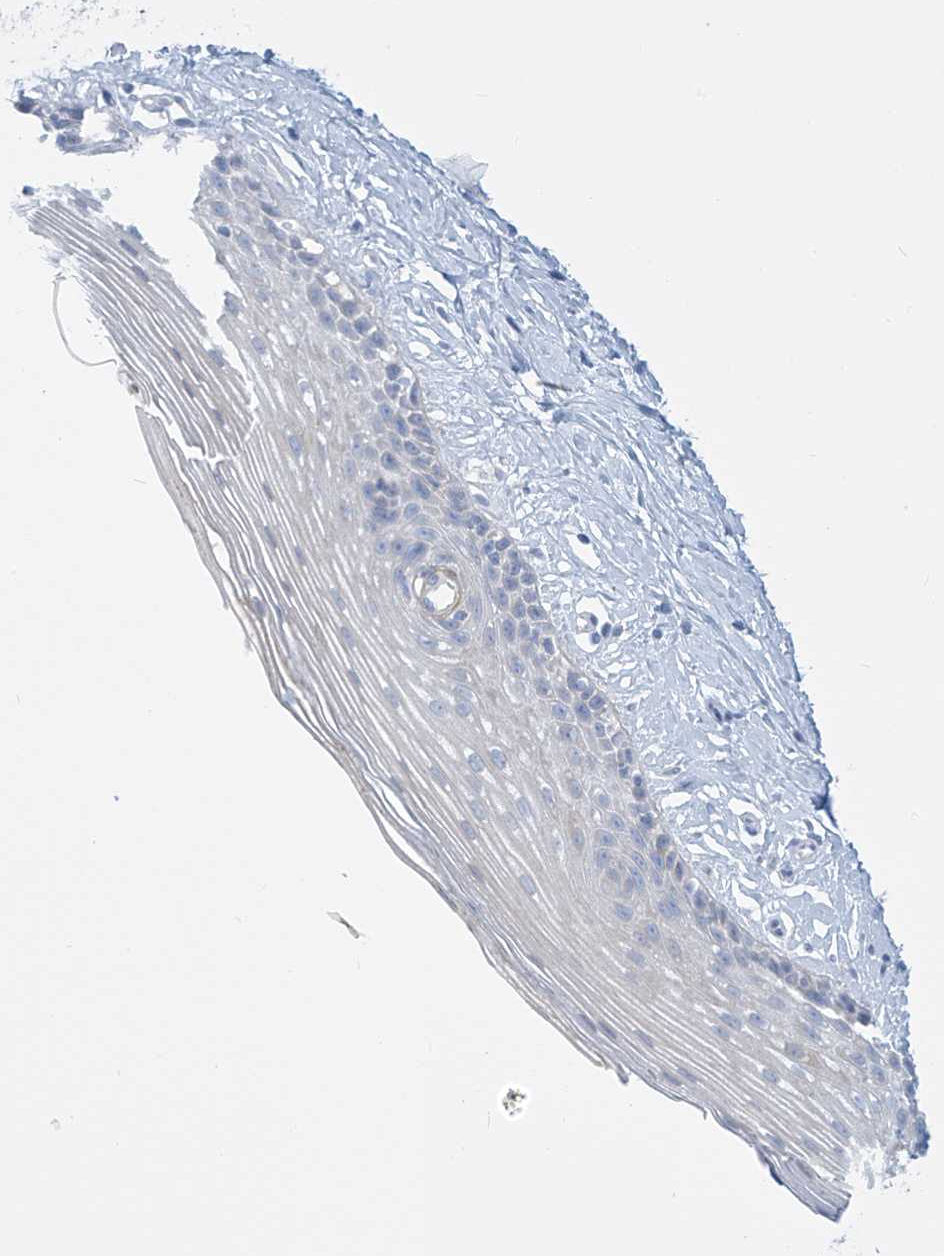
{"staining": {"intensity": "negative", "quantity": "none", "location": "none"}, "tissue": "vagina", "cell_type": "Squamous epithelial cells", "image_type": "normal", "snomed": [{"axis": "morphology", "description": "Normal tissue, NOS"}, {"axis": "topography", "description": "Vagina"}], "caption": "IHC of normal human vagina displays no positivity in squamous epithelial cells.", "gene": "FABP2", "patient": {"sex": "female", "age": 46}}